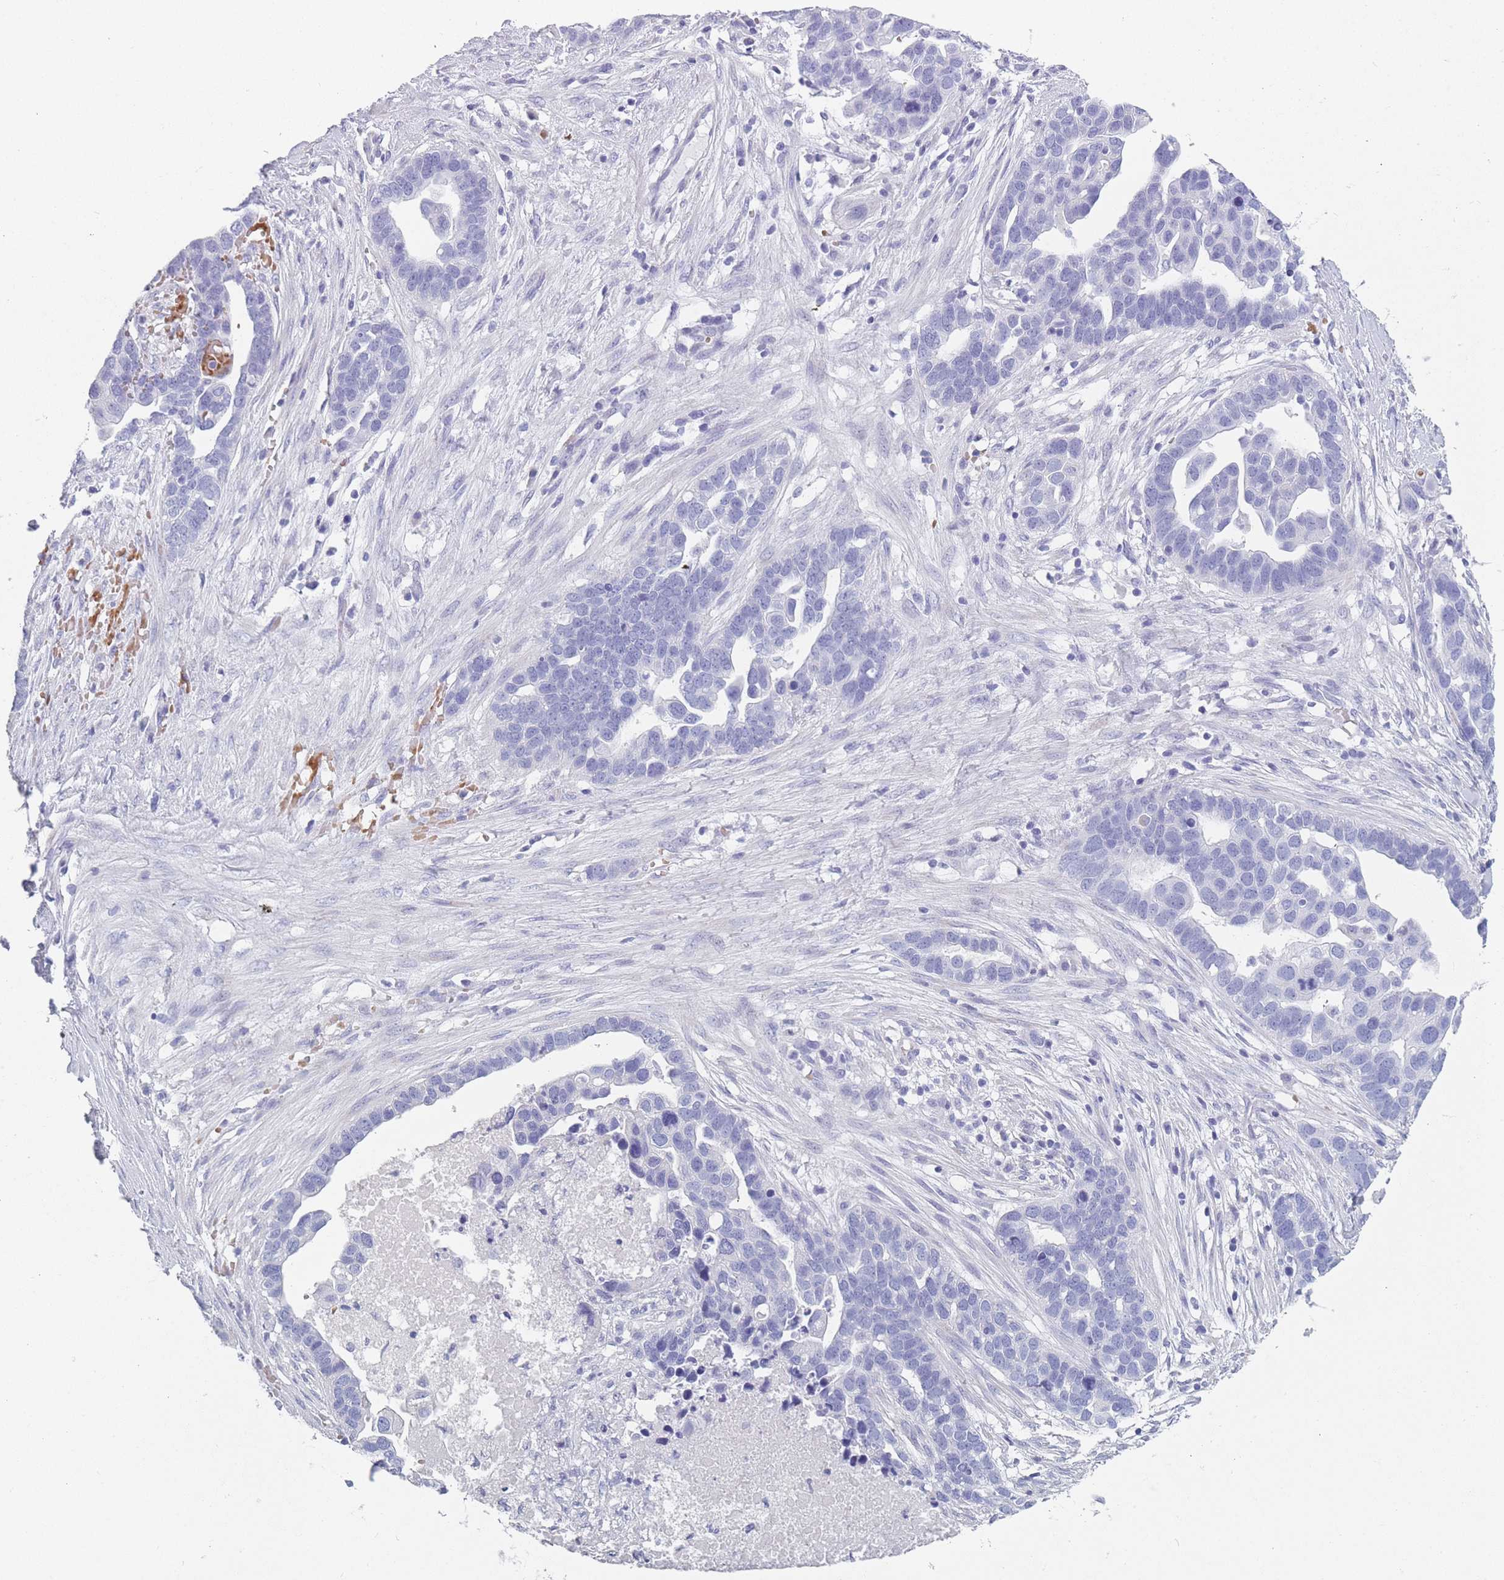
{"staining": {"intensity": "negative", "quantity": "none", "location": "none"}, "tissue": "ovarian cancer", "cell_type": "Tumor cells", "image_type": "cancer", "snomed": [{"axis": "morphology", "description": "Cystadenocarcinoma, serous, NOS"}, {"axis": "topography", "description": "Ovary"}], "caption": "High power microscopy histopathology image of an immunohistochemistry photomicrograph of ovarian serous cystadenocarcinoma, revealing no significant expression in tumor cells. (DAB IHC, high magnification).", "gene": "OR5D16", "patient": {"sex": "female", "age": 54}}